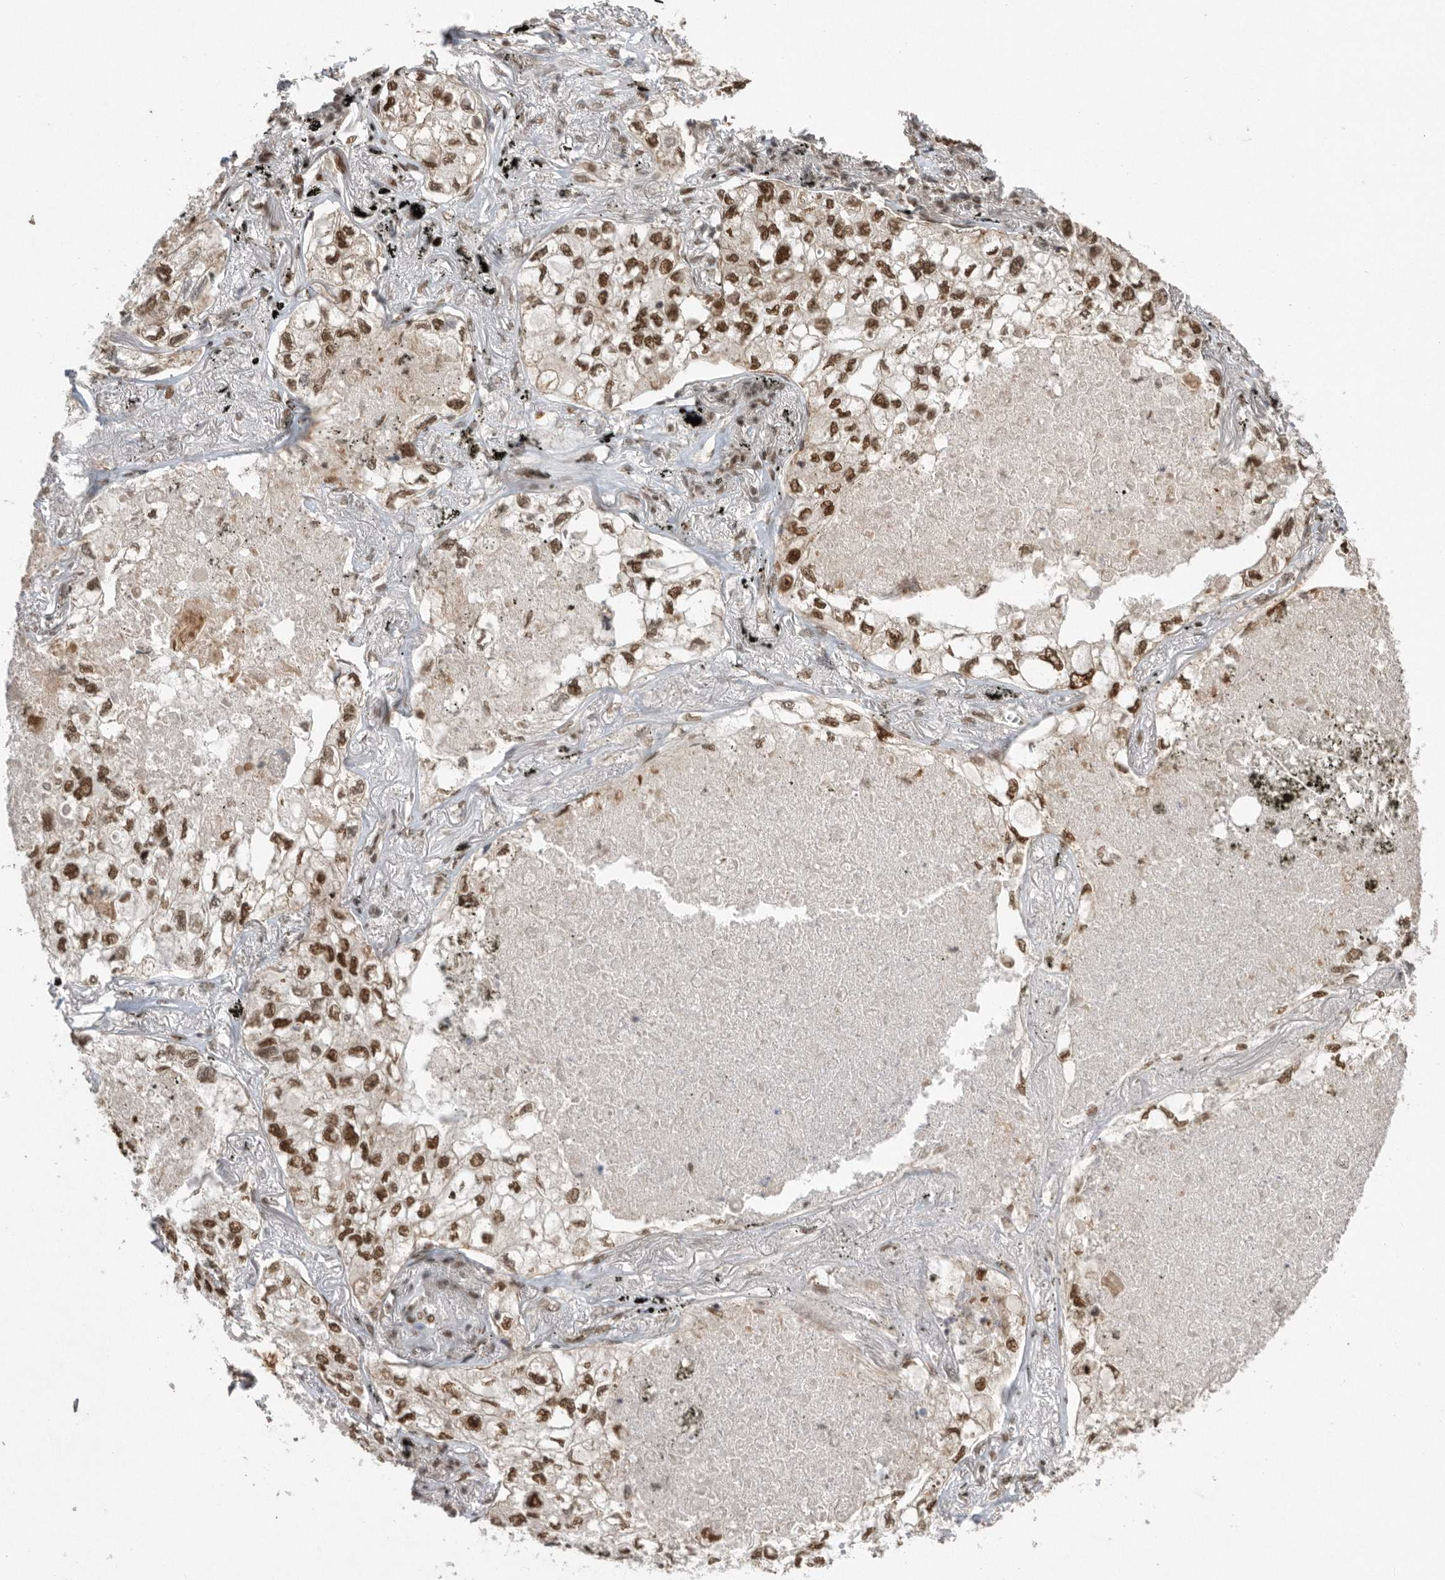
{"staining": {"intensity": "strong", "quantity": ">75%", "location": "nuclear"}, "tissue": "lung cancer", "cell_type": "Tumor cells", "image_type": "cancer", "snomed": [{"axis": "morphology", "description": "Adenocarcinoma, NOS"}, {"axis": "topography", "description": "Lung"}], "caption": "IHC staining of lung adenocarcinoma, which exhibits high levels of strong nuclear staining in approximately >75% of tumor cells indicating strong nuclear protein positivity. The staining was performed using DAB (3,3'-diaminobenzidine) (brown) for protein detection and nuclei were counterstained in hematoxylin (blue).", "gene": "TDRD3", "patient": {"sex": "male", "age": 65}}